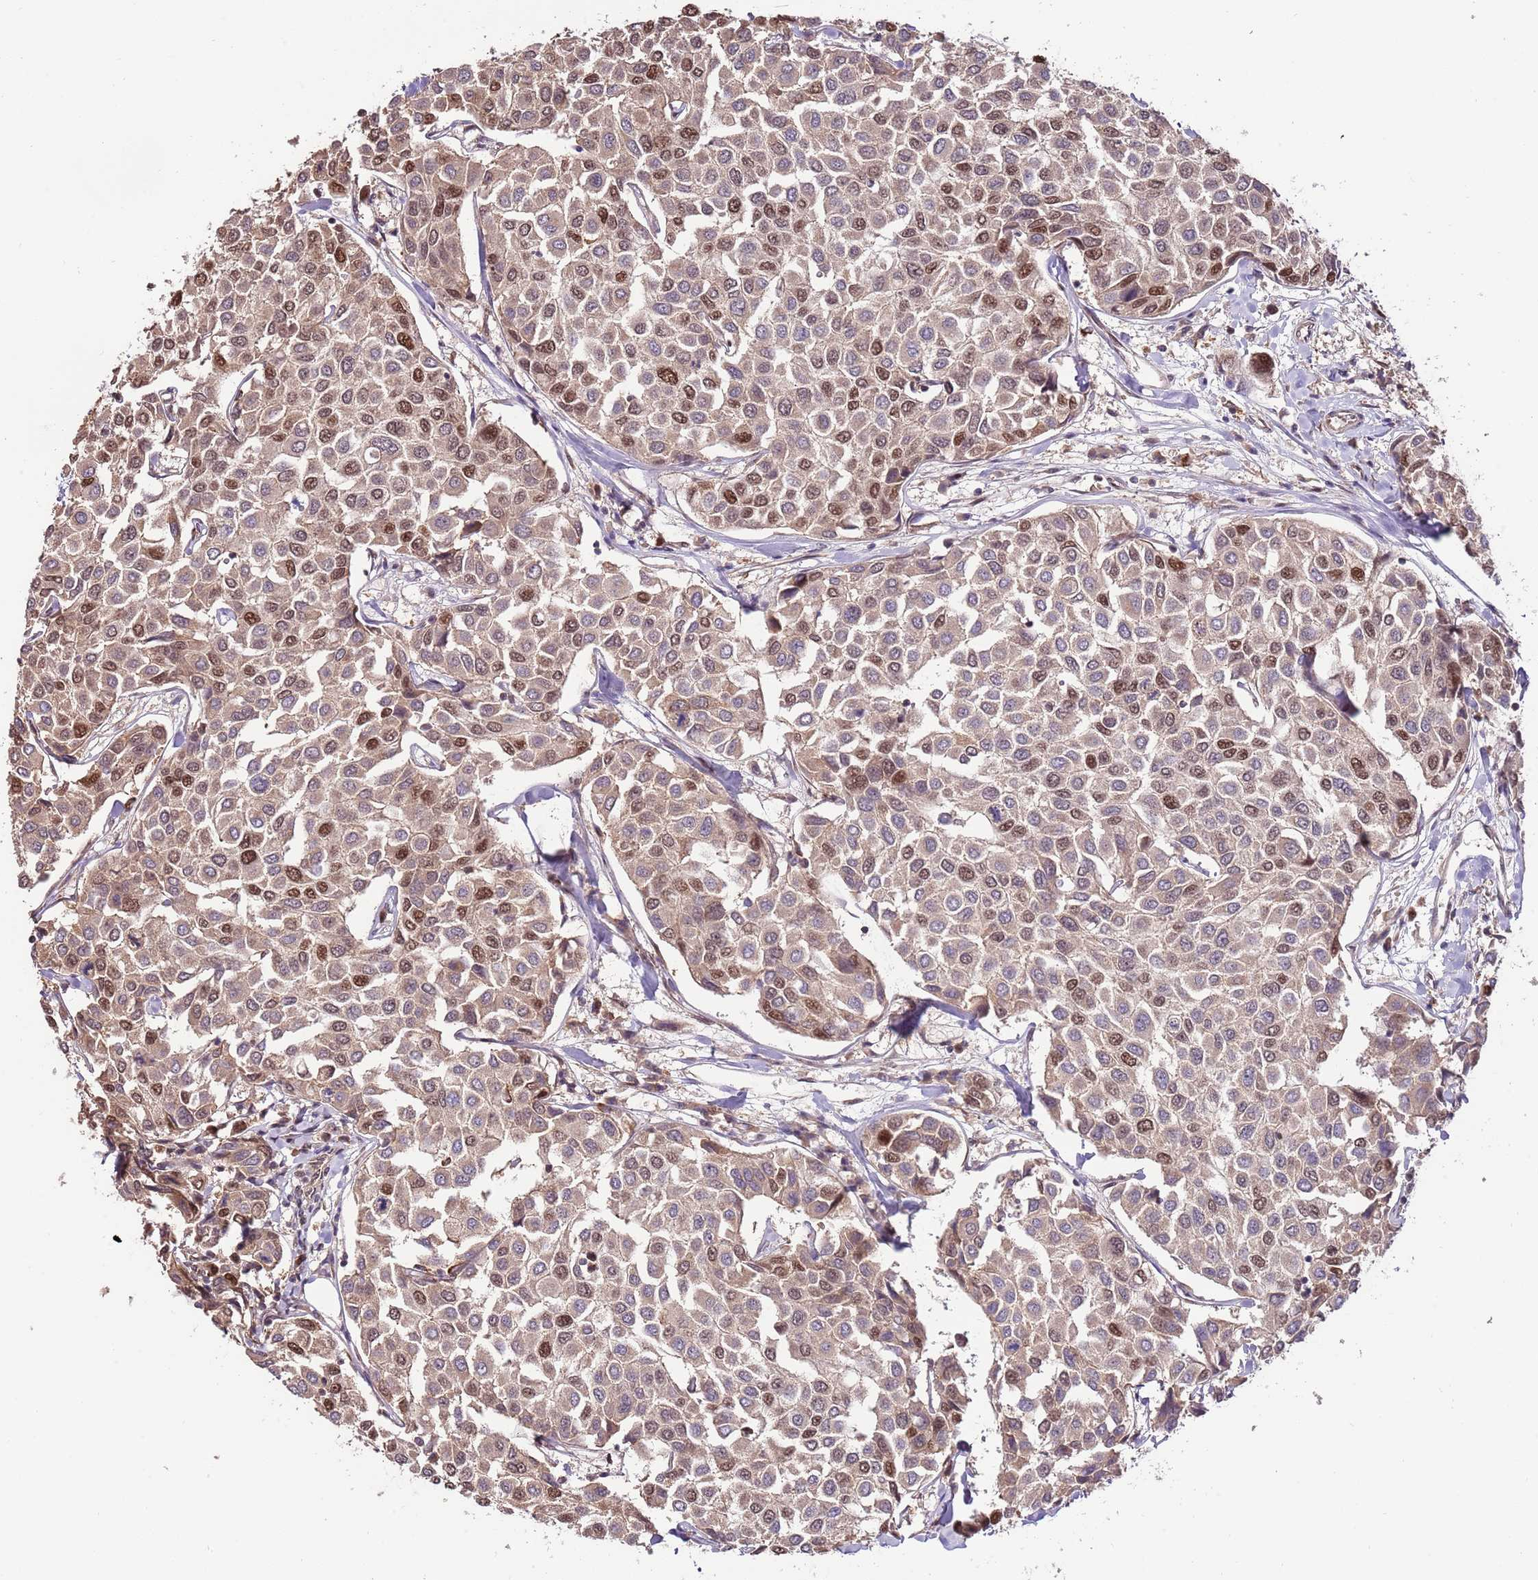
{"staining": {"intensity": "strong", "quantity": "<25%", "location": "nuclear"}, "tissue": "breast cancer", "cell_type": "Tumor cells", "image_type": "cancer", "snomed": [{"axis": "morphology", "description": "Duct carcinoma"}, {"axis": "topography", "description": "Breast"}], "caption": "This is a histology image of IHC staining of intraductal carcinoma (breast), which shows strong expression in the nuclear of tumor cells.", "gene": "RIF1", "patient": {"sex": "female", "age": 55}}